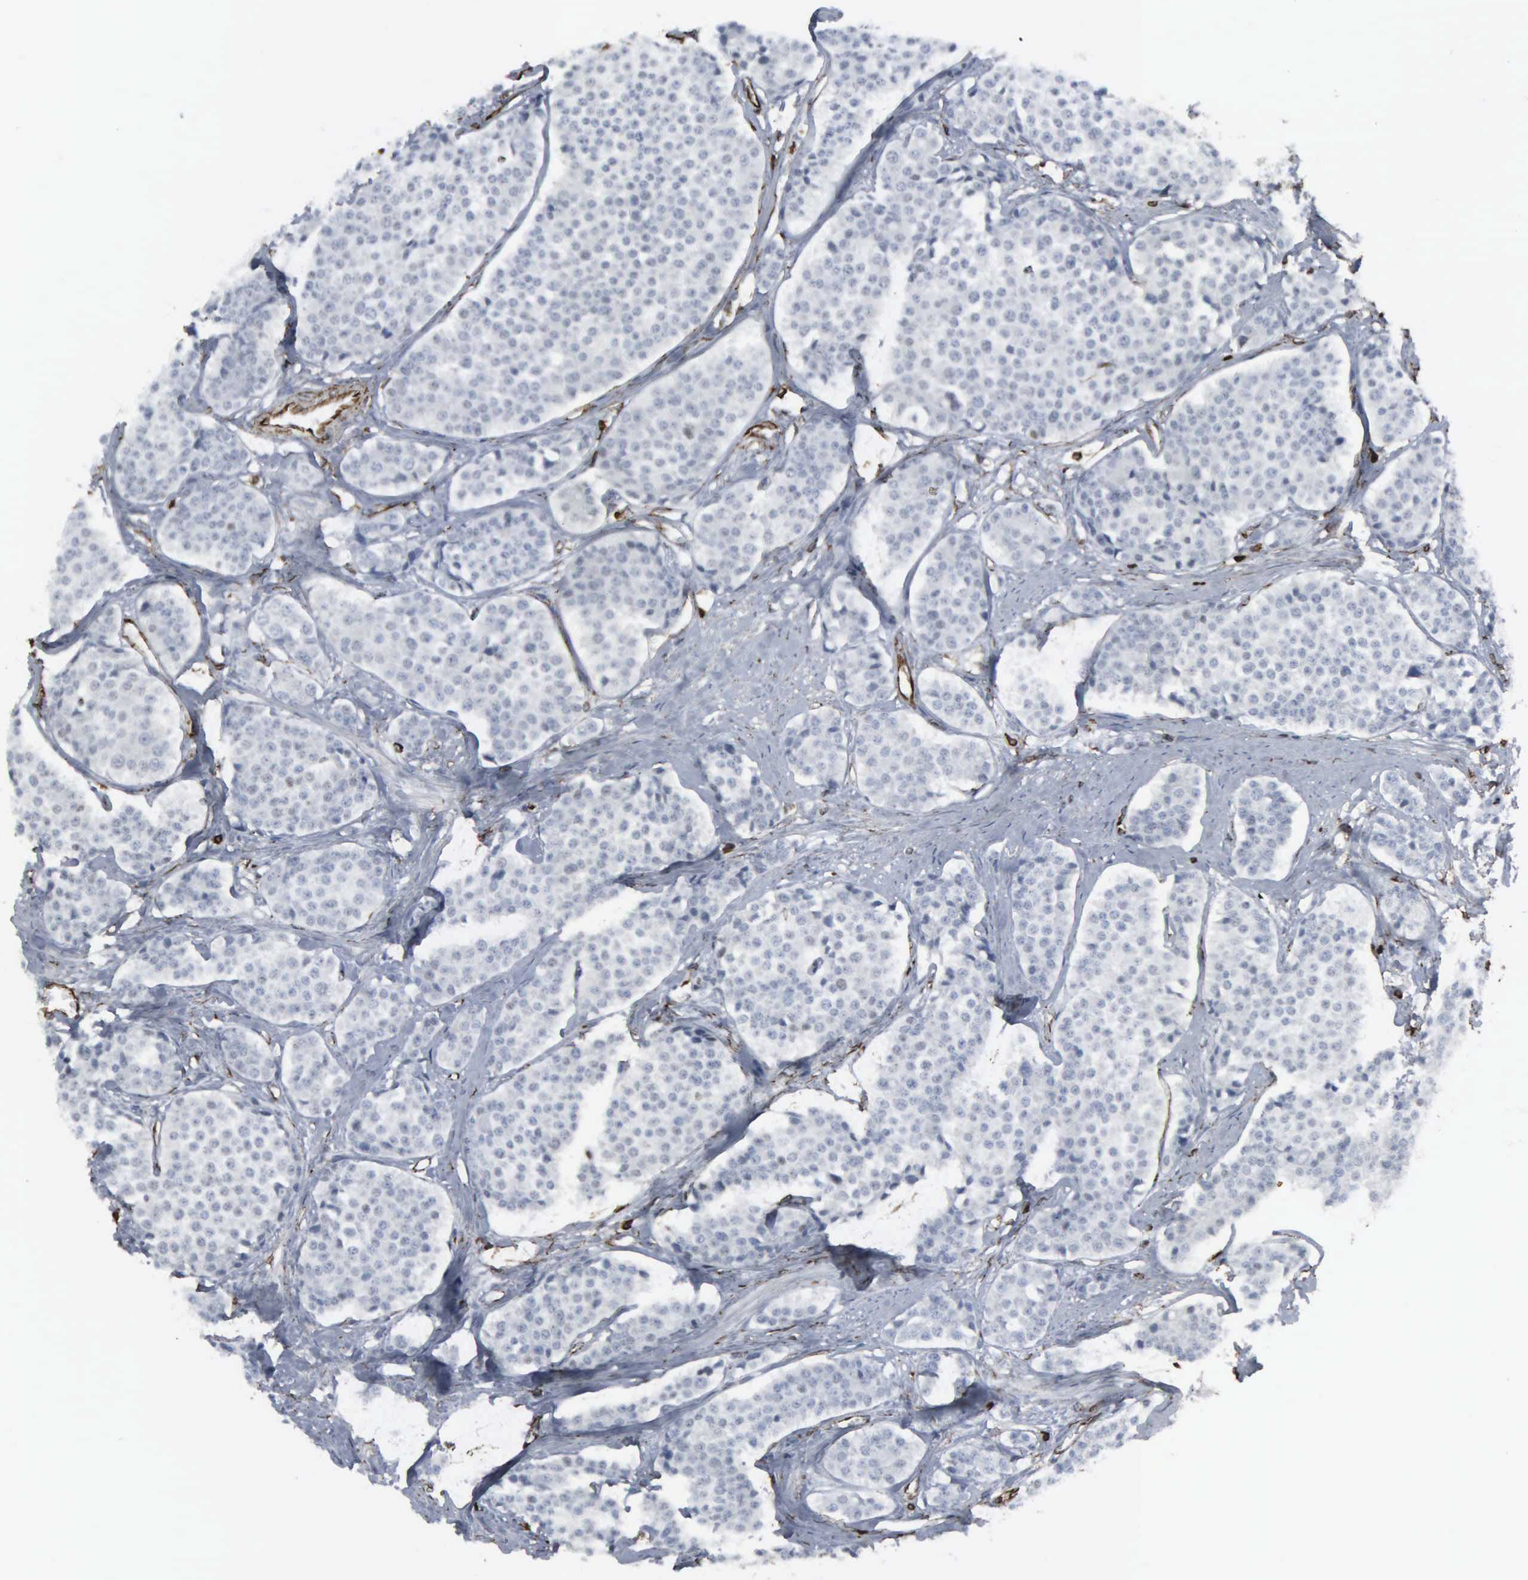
{"staining": {"intensity": "negative", "quantity": "none", "location": "none"}, "tissue": "carcinoid", "cell_type": "Tumor cells", "image_type": "cancer", "snomed": [{"axis": "morphology", "description": "Carcinoid, malignant, NOS"}, {"axis": "topography", "description": "Small intestine"}], "caption": "Tumor cells show no significant protein positivity in carcinoid (malignant).", "gene": "CCNE1", "patient": {"sex": "male", "age": 60}}